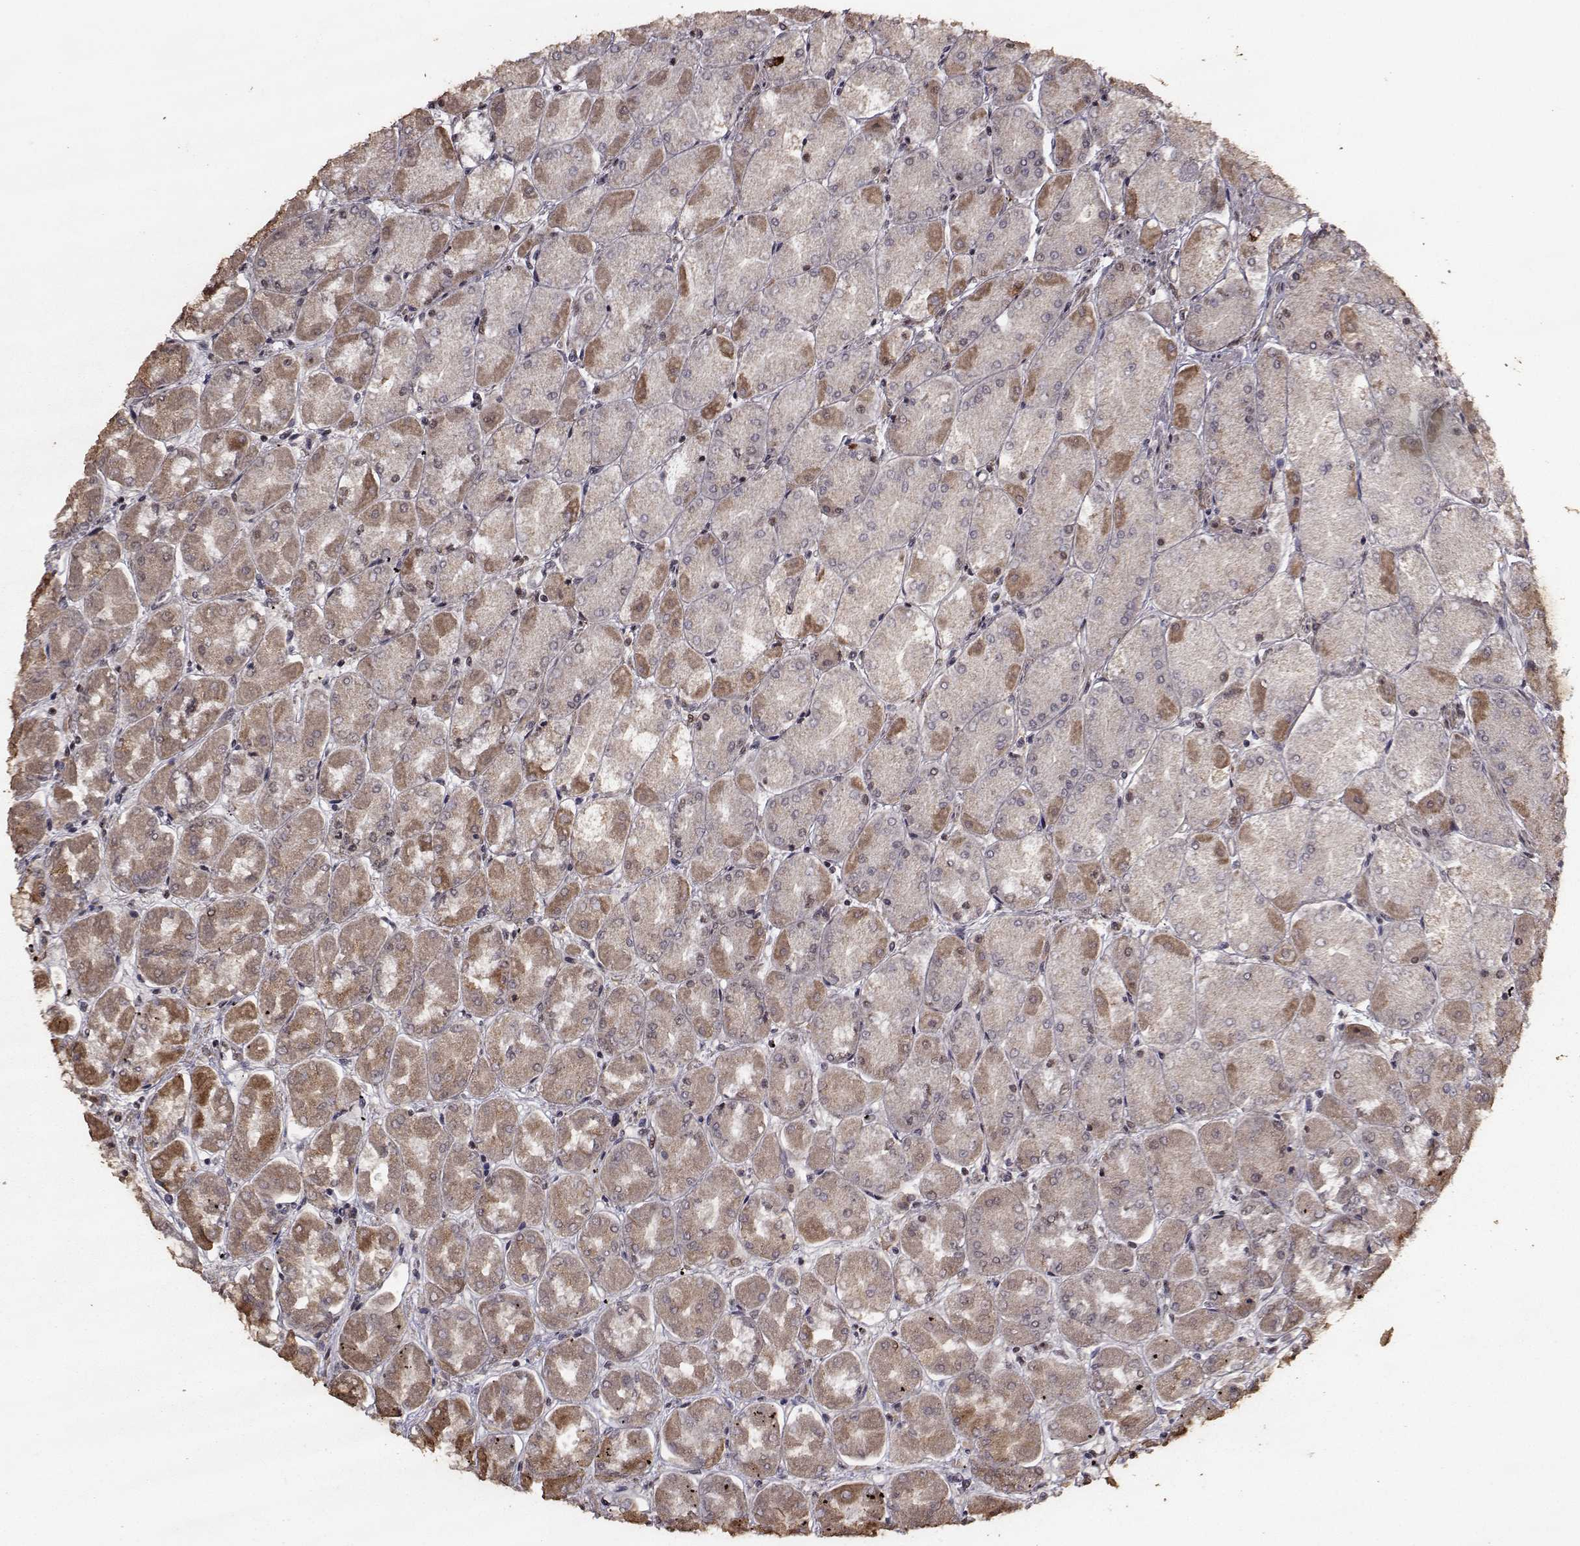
{"staining": {"intensity": "strong", "quantity": "25%-75%", "location": "cytoplasmic/membranous,nuclear"}, "tissue": "stomach", "cell_type": "Glandular cells", "image_type": "normal", "snomed": [{"axis": "morphology", "description": "Normal tissue, NOS"}, {"axis": "topography", "description": "Stomach, upper"}], "caption": "Unremarkable stomach was stained to show a protein in brown. There is high levels of strong cytoplasmic/membranous,nuclear positivity in about 25%-75% of glandular cells. (IHC, brightfield microscopy, high magnification).", "gene": "SF1", "patient": {"sex": "male", "age": 60}}